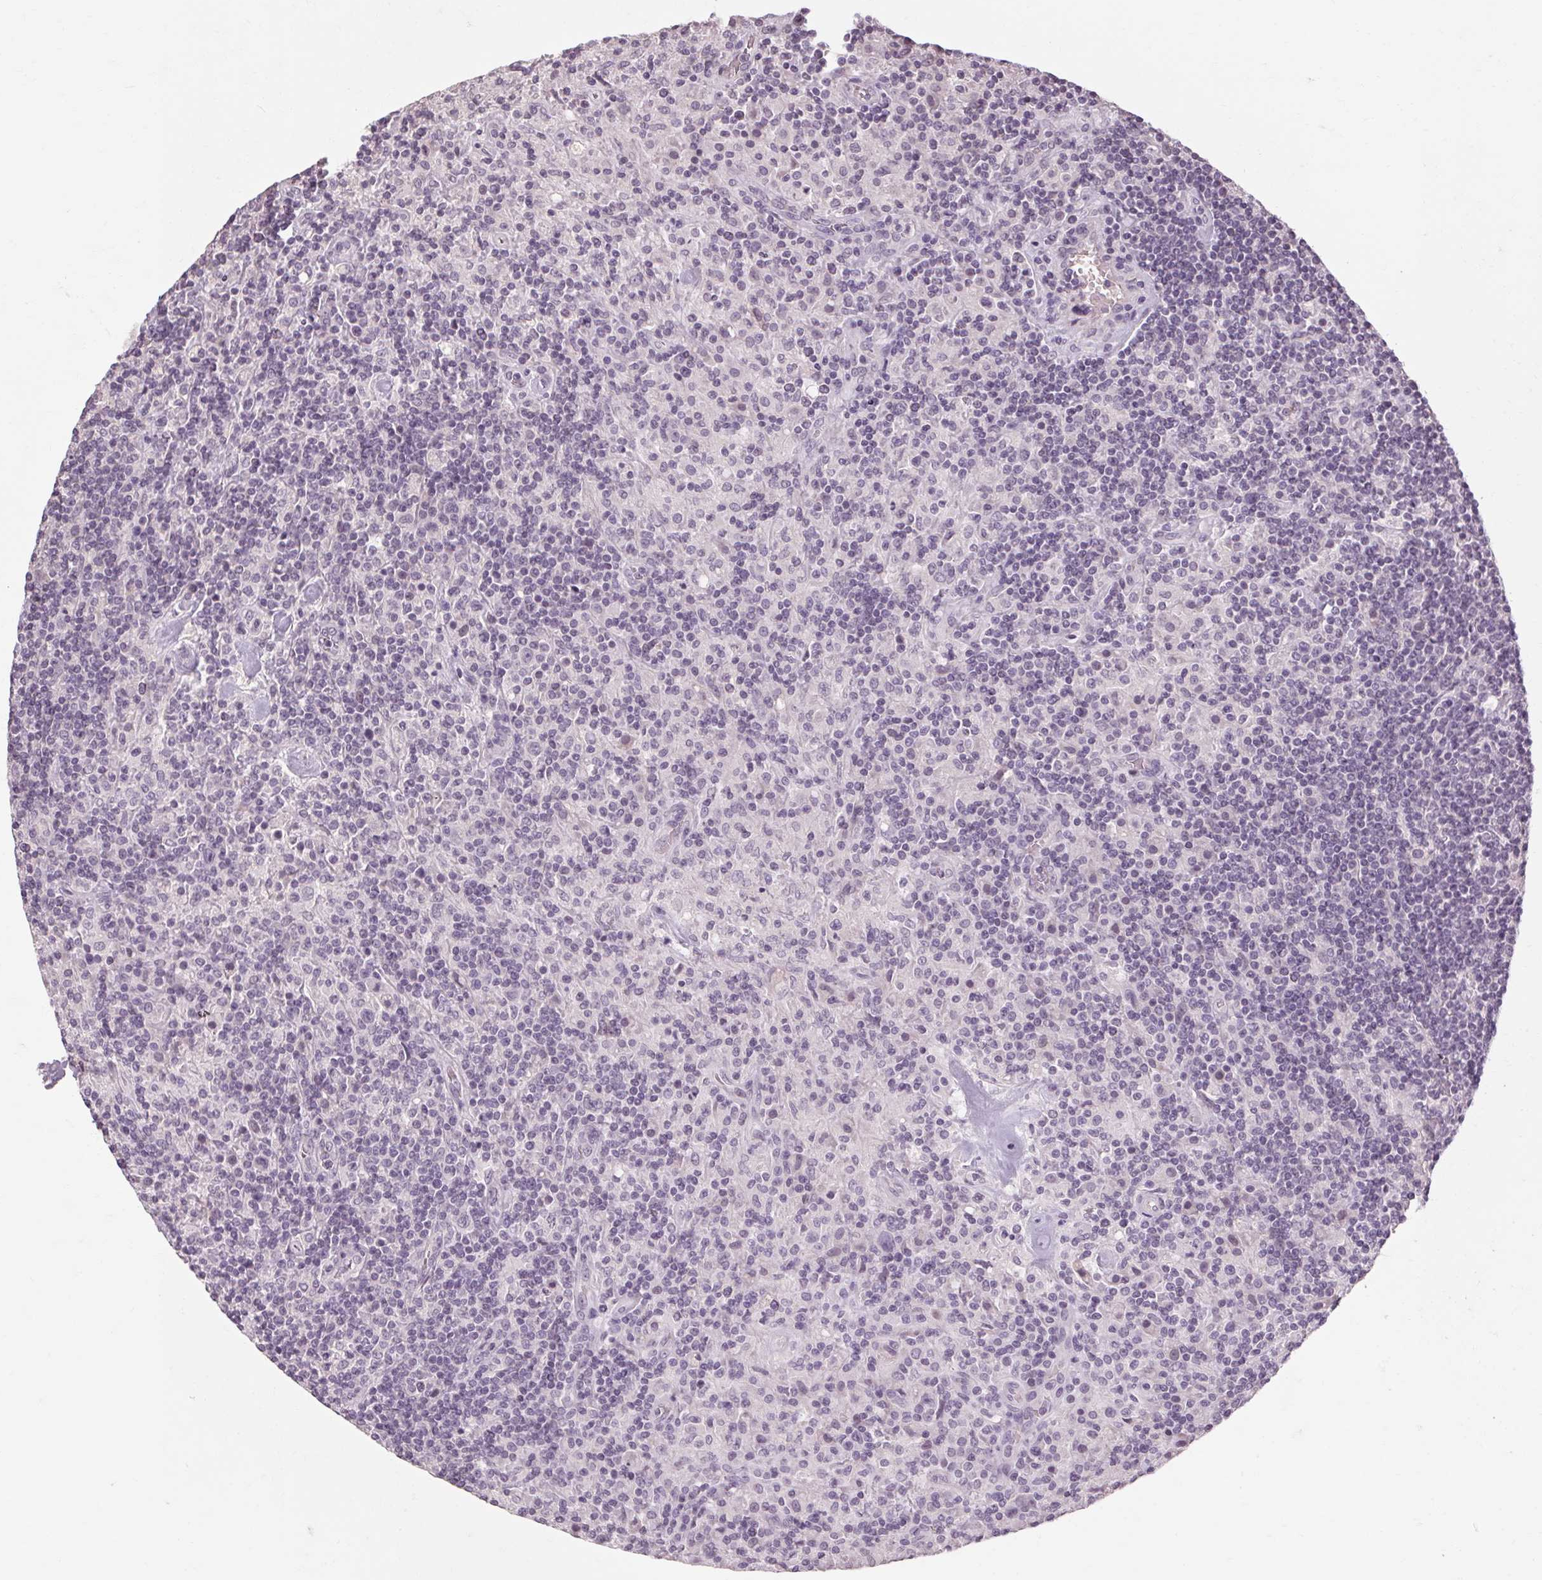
{"staining": {"intensity": "negative", "quantity": "none", "location": "none"}, "tissue": "lymphoma", "cell_type": "Tumor cells", "image_type": "cancer", "snomed": [{"axis": "morphology", "description": "Hodgkin's disease, NOS"}, {"axis": "topography", "description": "Lymph node"}], "caption": "Tumor cells show no significant protein expression in Hodgkin's disease.", "gene": "POMC", "patient": {"sex": "male", "age": 70}}